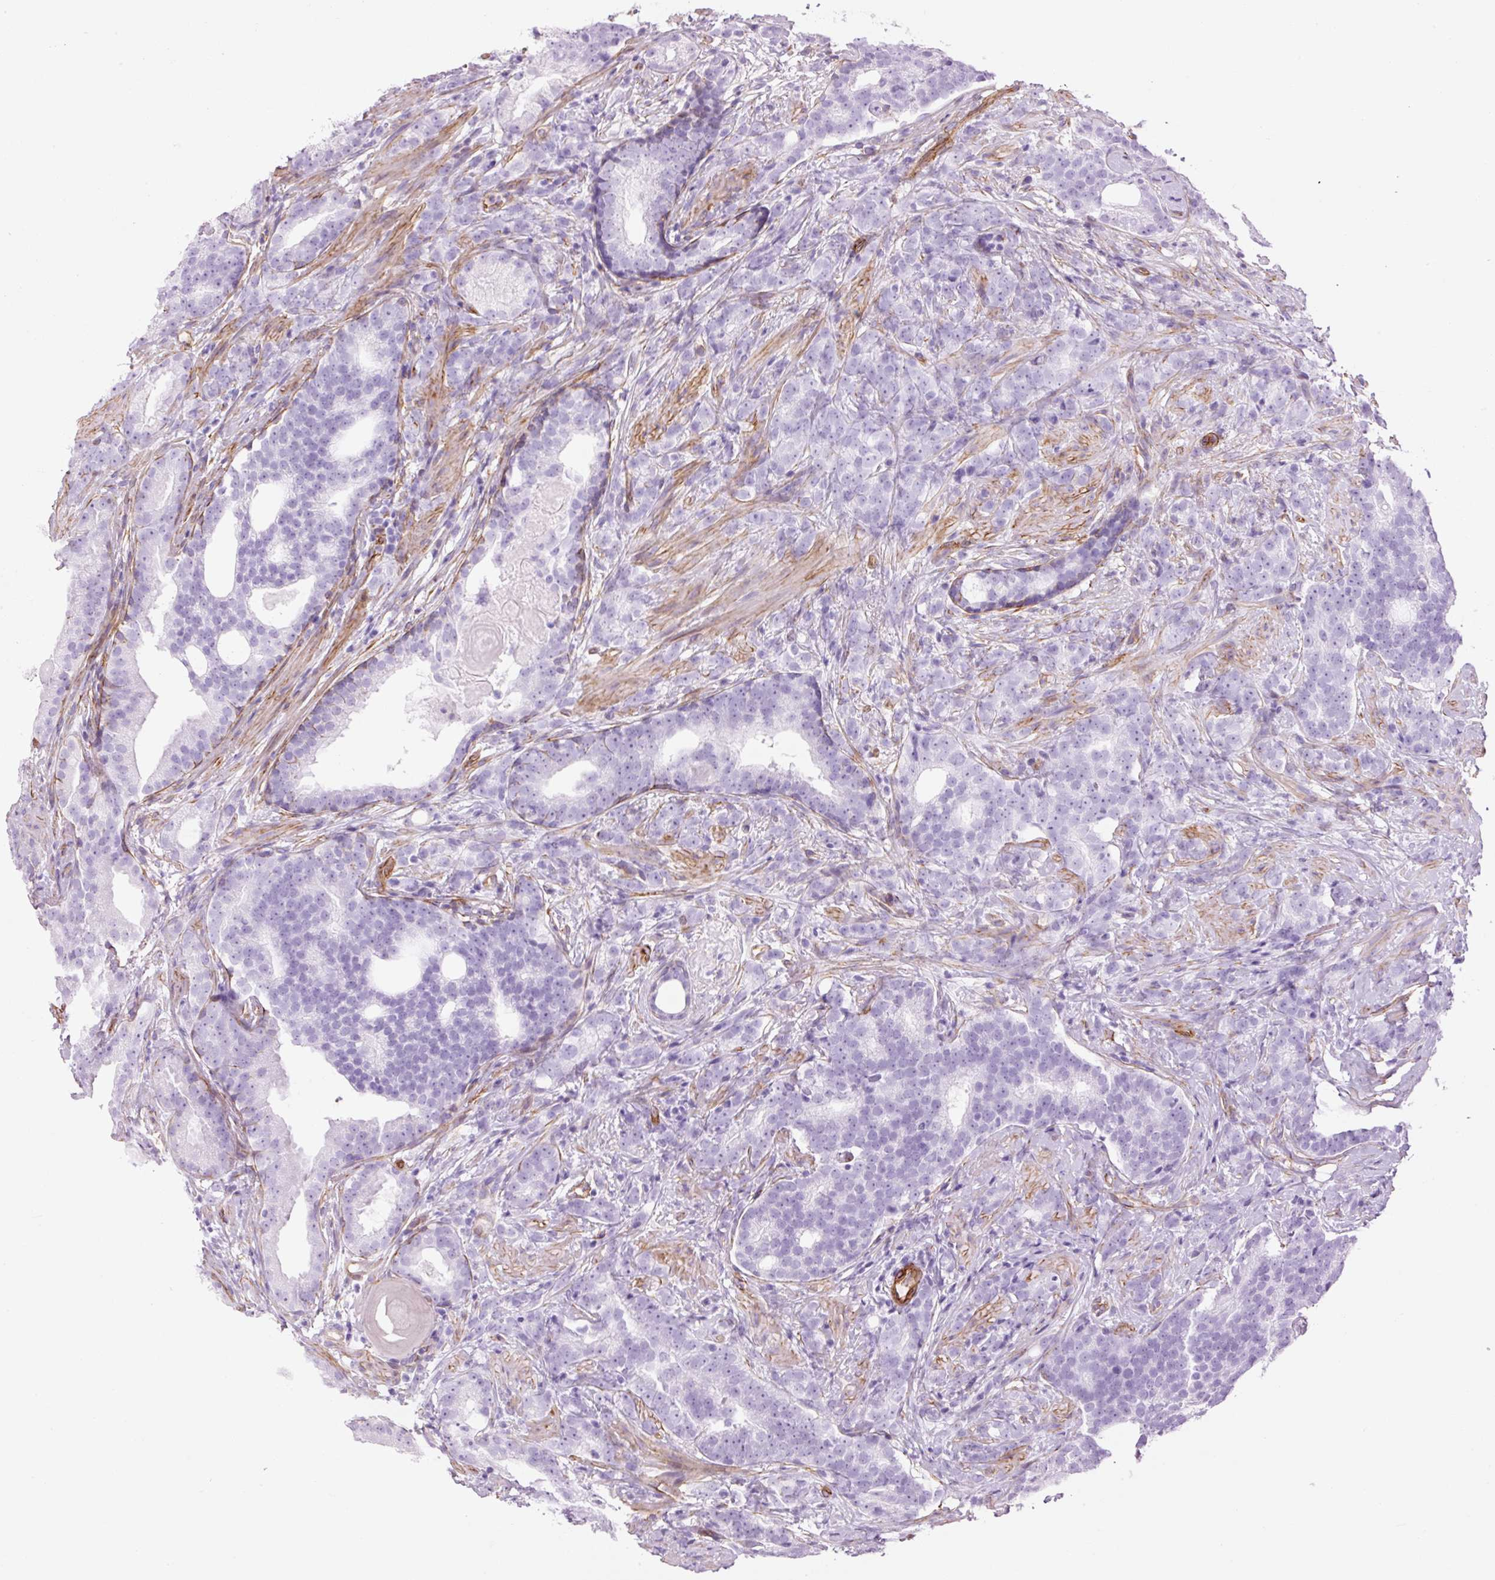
{"staining": {"intensity": "negative", "quantity": "none", "location": "none"}, "tissue": "prostate cancer", "cell_type": "Tumor cells", "image_type": "cancer", "snomed": [{"axis": "morphology", "description": "Adenocarcinoma, High grade"}, {"axis": "topography", "description": "Prostate"}], "caption": "IHC photomicrograph of neoplastic tissue: high-grade adenocarcinoma (prostate) stained with DAB reveals no significant protein staining in tumor cells.", "gene": "CAV1", "patient": {"sex": "male", "age": 64}}